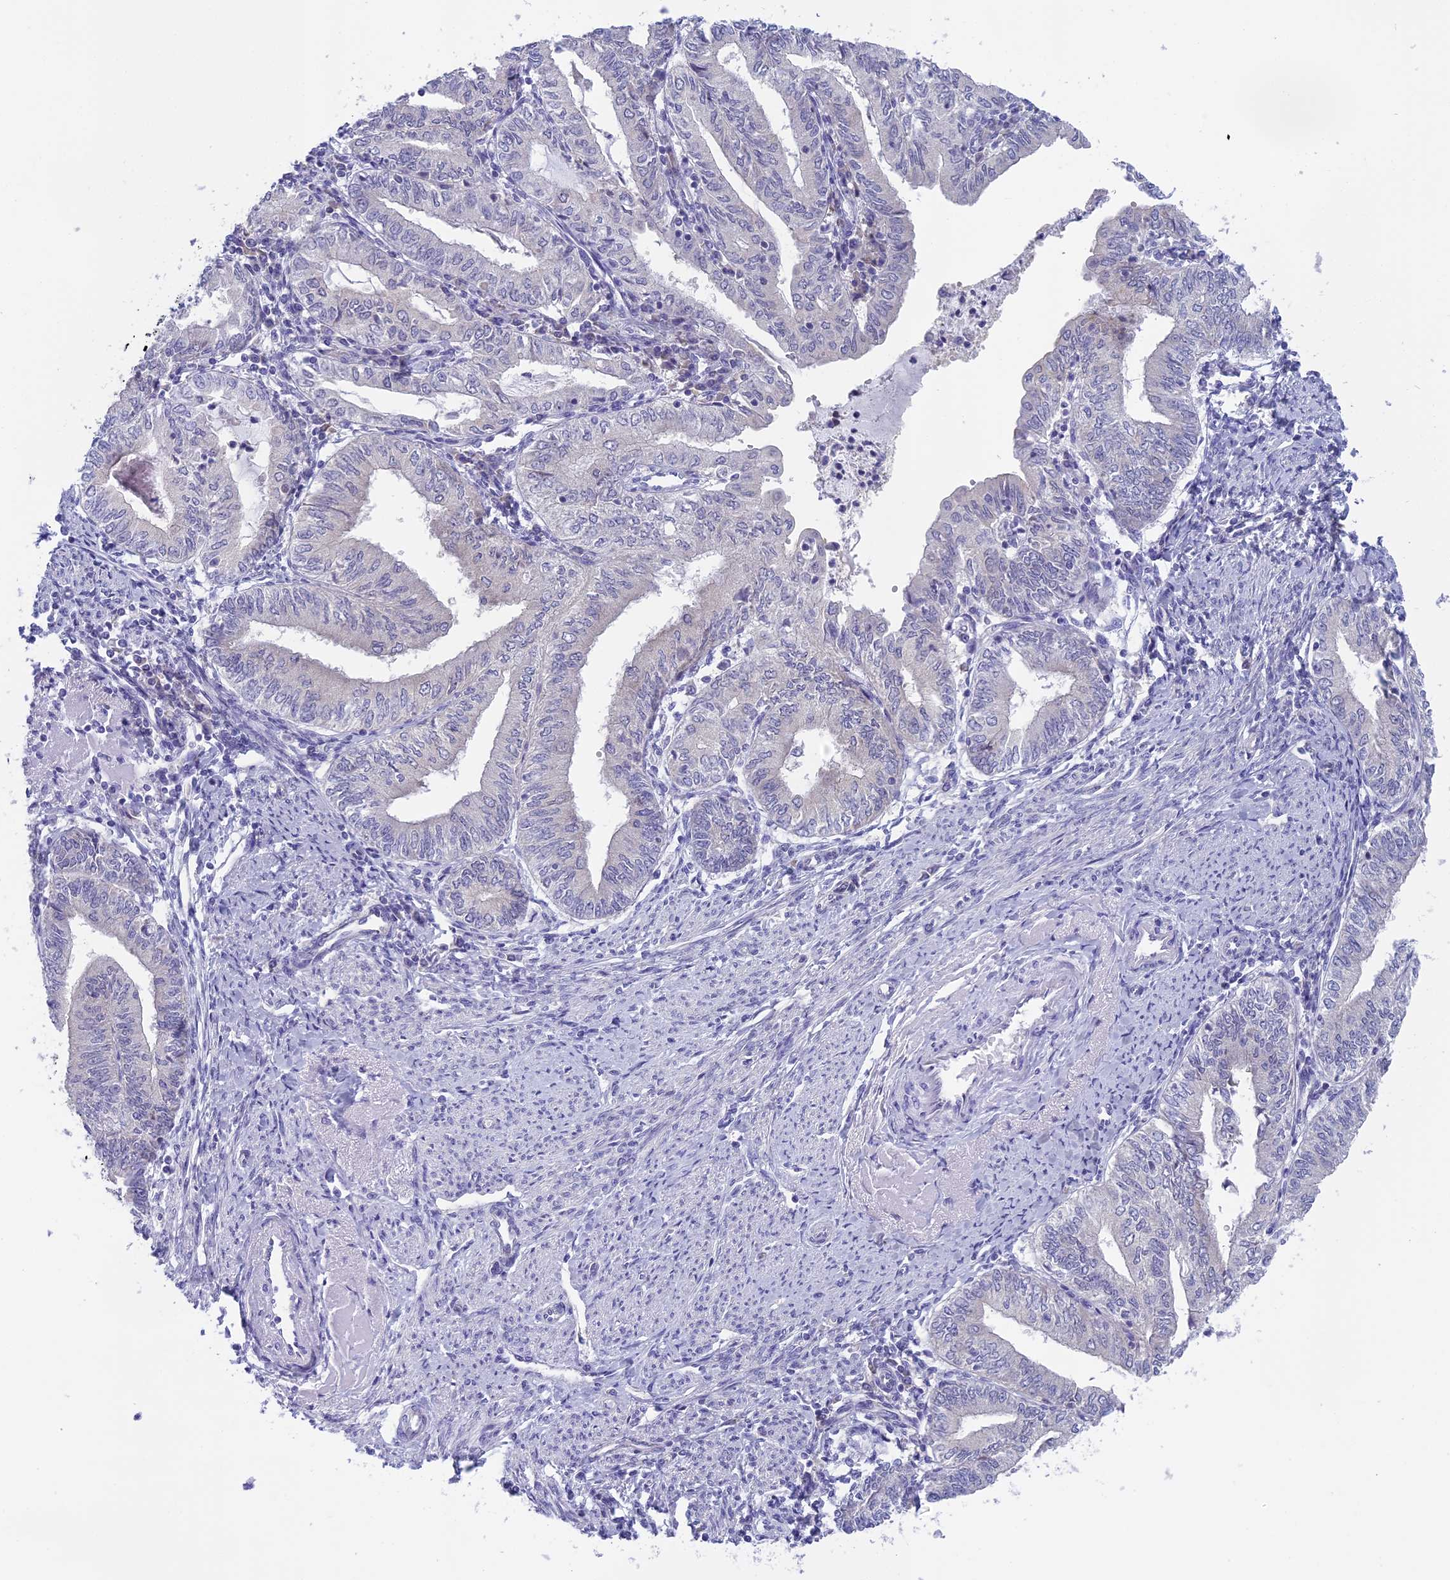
{"staining": {"intensity": "negative", "quantity": "none", "location": "none"}, "tissue": "endometrial cancer", "cell_type": "Tumor cells", "image_type": "cancer", "snomed": [{"axis": "morphology", "description": "Adenocarcinoma, NOS"}, {"axis": "topography", "description": "Endometrium"}], "caption": "High power microscopy histopathology image of an immunohistochemistry (IHC) micrograph of endometrial cancer, revealing no significant staining in tumor cells.", "gene": "ARHGEF37", "patient": {"sex": "female", "age": 66}}